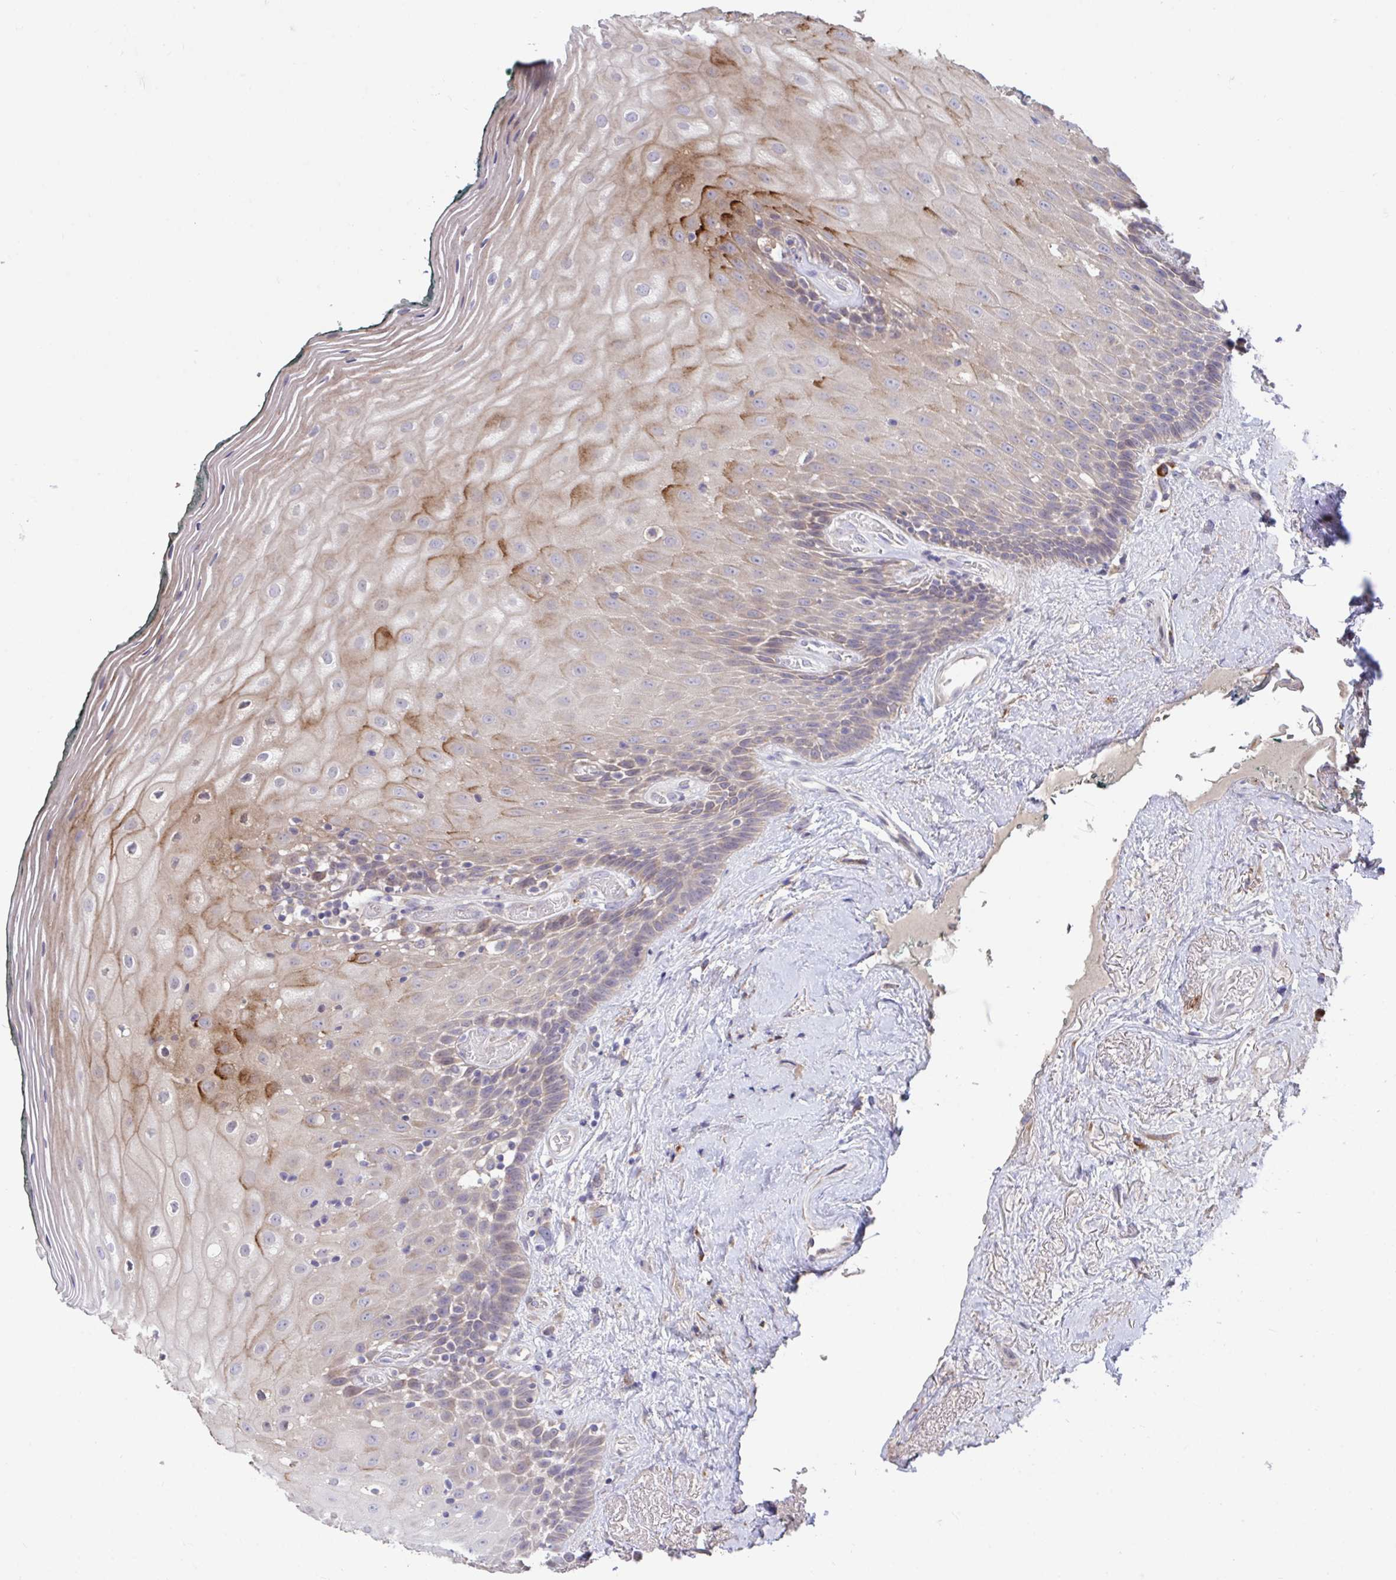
{"staining": {"intensity": "moderate", "quantity": "25%-75%", "location": "cytoplasmic/membranous"}, "tissue": "oral mucosa", "cell_type": "Squamous epithelial cells", "image_type": "normal", "snomed": [{"axis": "morphology", "description": "Normal tissue, NOS"}, {"axis": "morphology", "description": "Squamous cell carcinoma, NOS"}, {"axis": "topography", "description": "Oral tissue"}, {"axis": "topography", "description": "Head-Neck"}], "caption": "This is a histology image of immunohistochemistry staining of benign oral mucosa, which shows moderate staining in the cytoplasmic/membranous of squamous epithelial cells.", "gene": "SUSD4", "patient": {"sex": "male", "age": 64}}